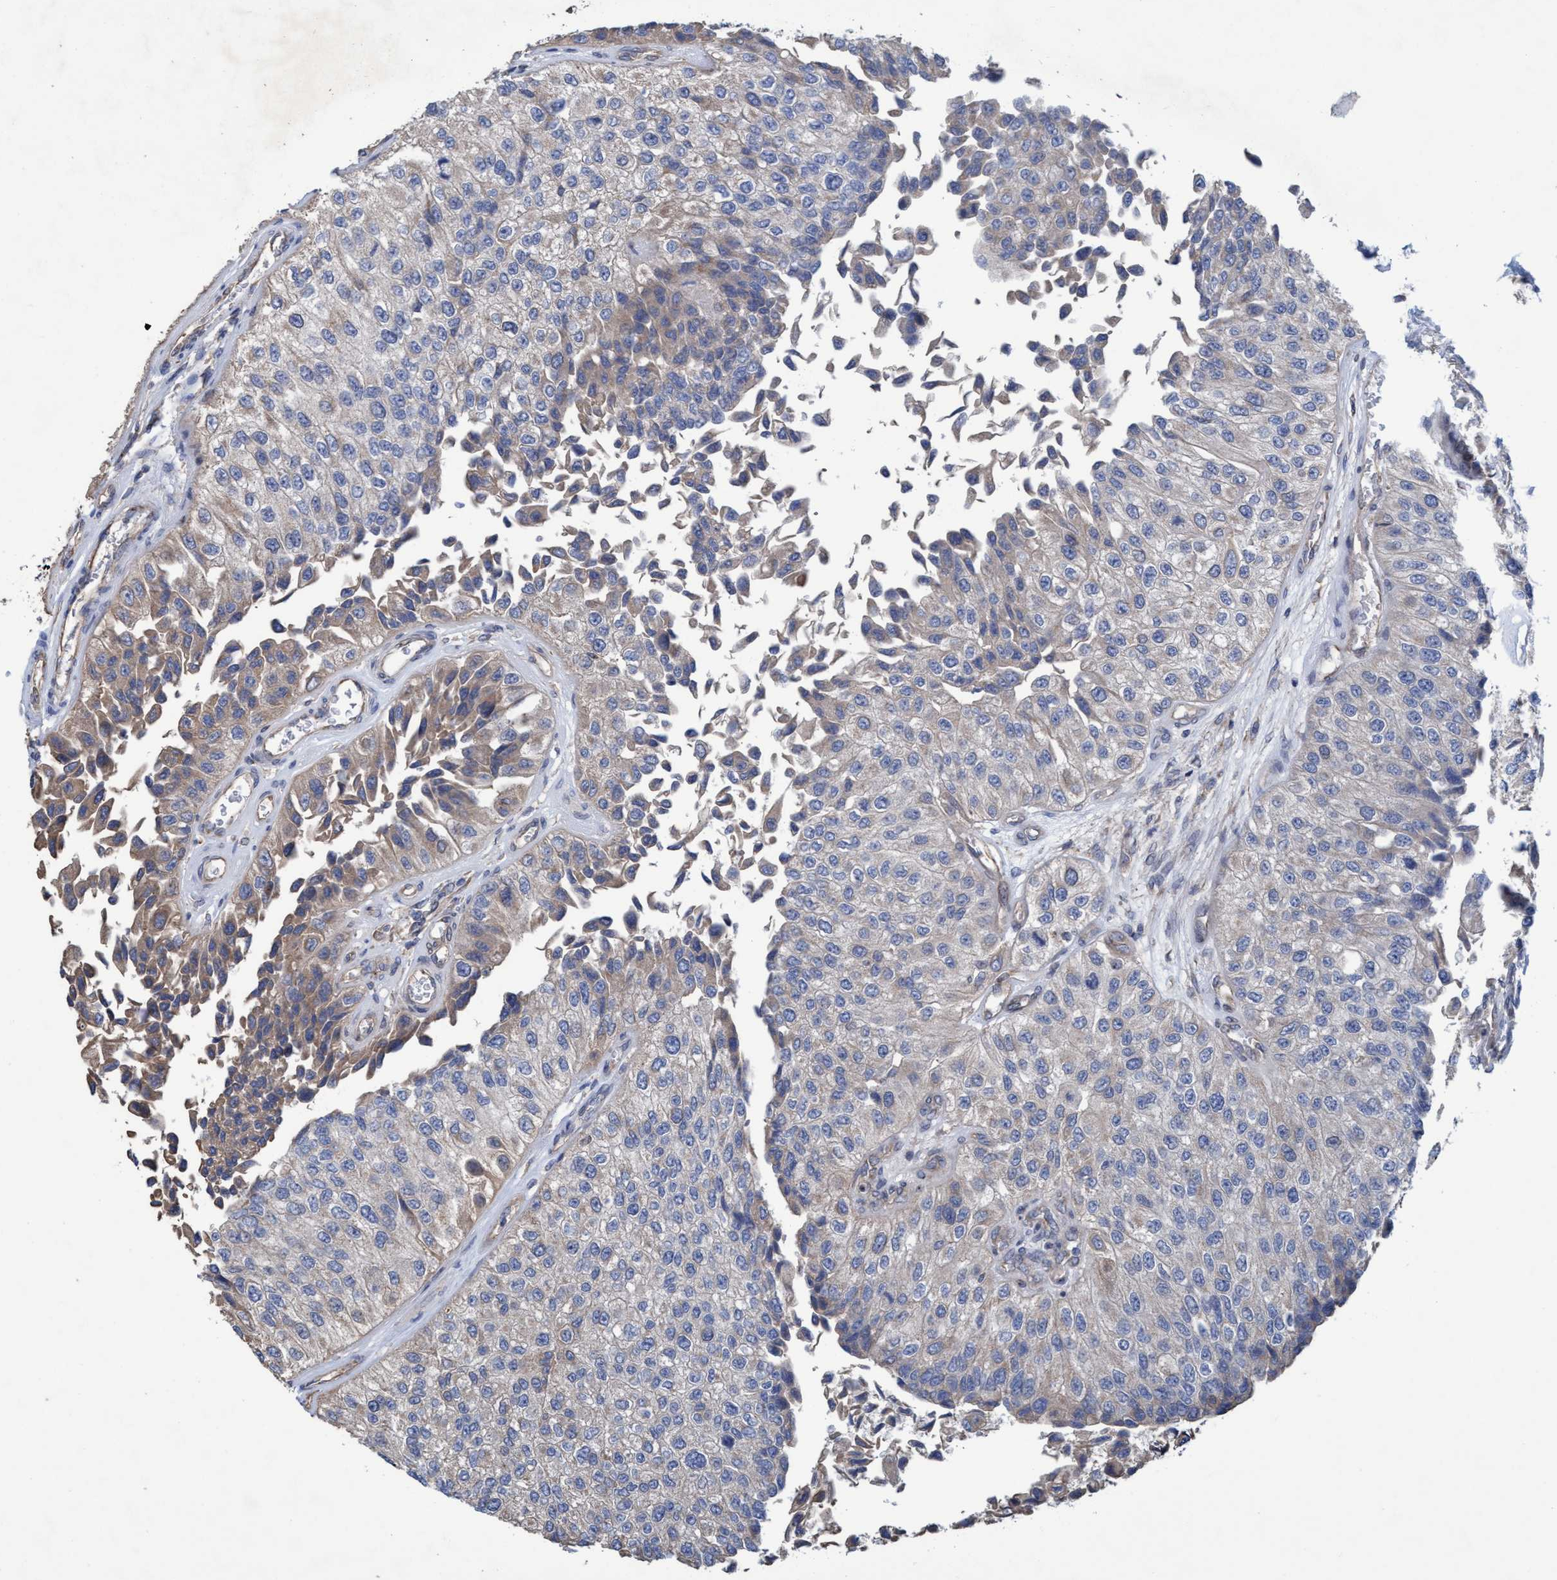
{"staining": {"intensity": "weak", "quantity": "25%-75%", "location": "cytoplasmic/membranous"}, "tissue": "urothelial cancer", "cell_type": "Tumor cells", "image_type": "cancer", "snomed": [{"axis": "morphology", "description": "Urothelial carcinoma, High grade"}, {"axis": "topography", "description": "Kidney"}, {"axis": "topography", "description": "Urinary bladder"}], "caption": "This is an image of IHC staining of urothelial carcinoma (high-grade), which shows weak staining in the cytoplasmic/membranous of tumor cells.", "gene": "BICD2", "patient": {"sex": "male", "age": 77}}